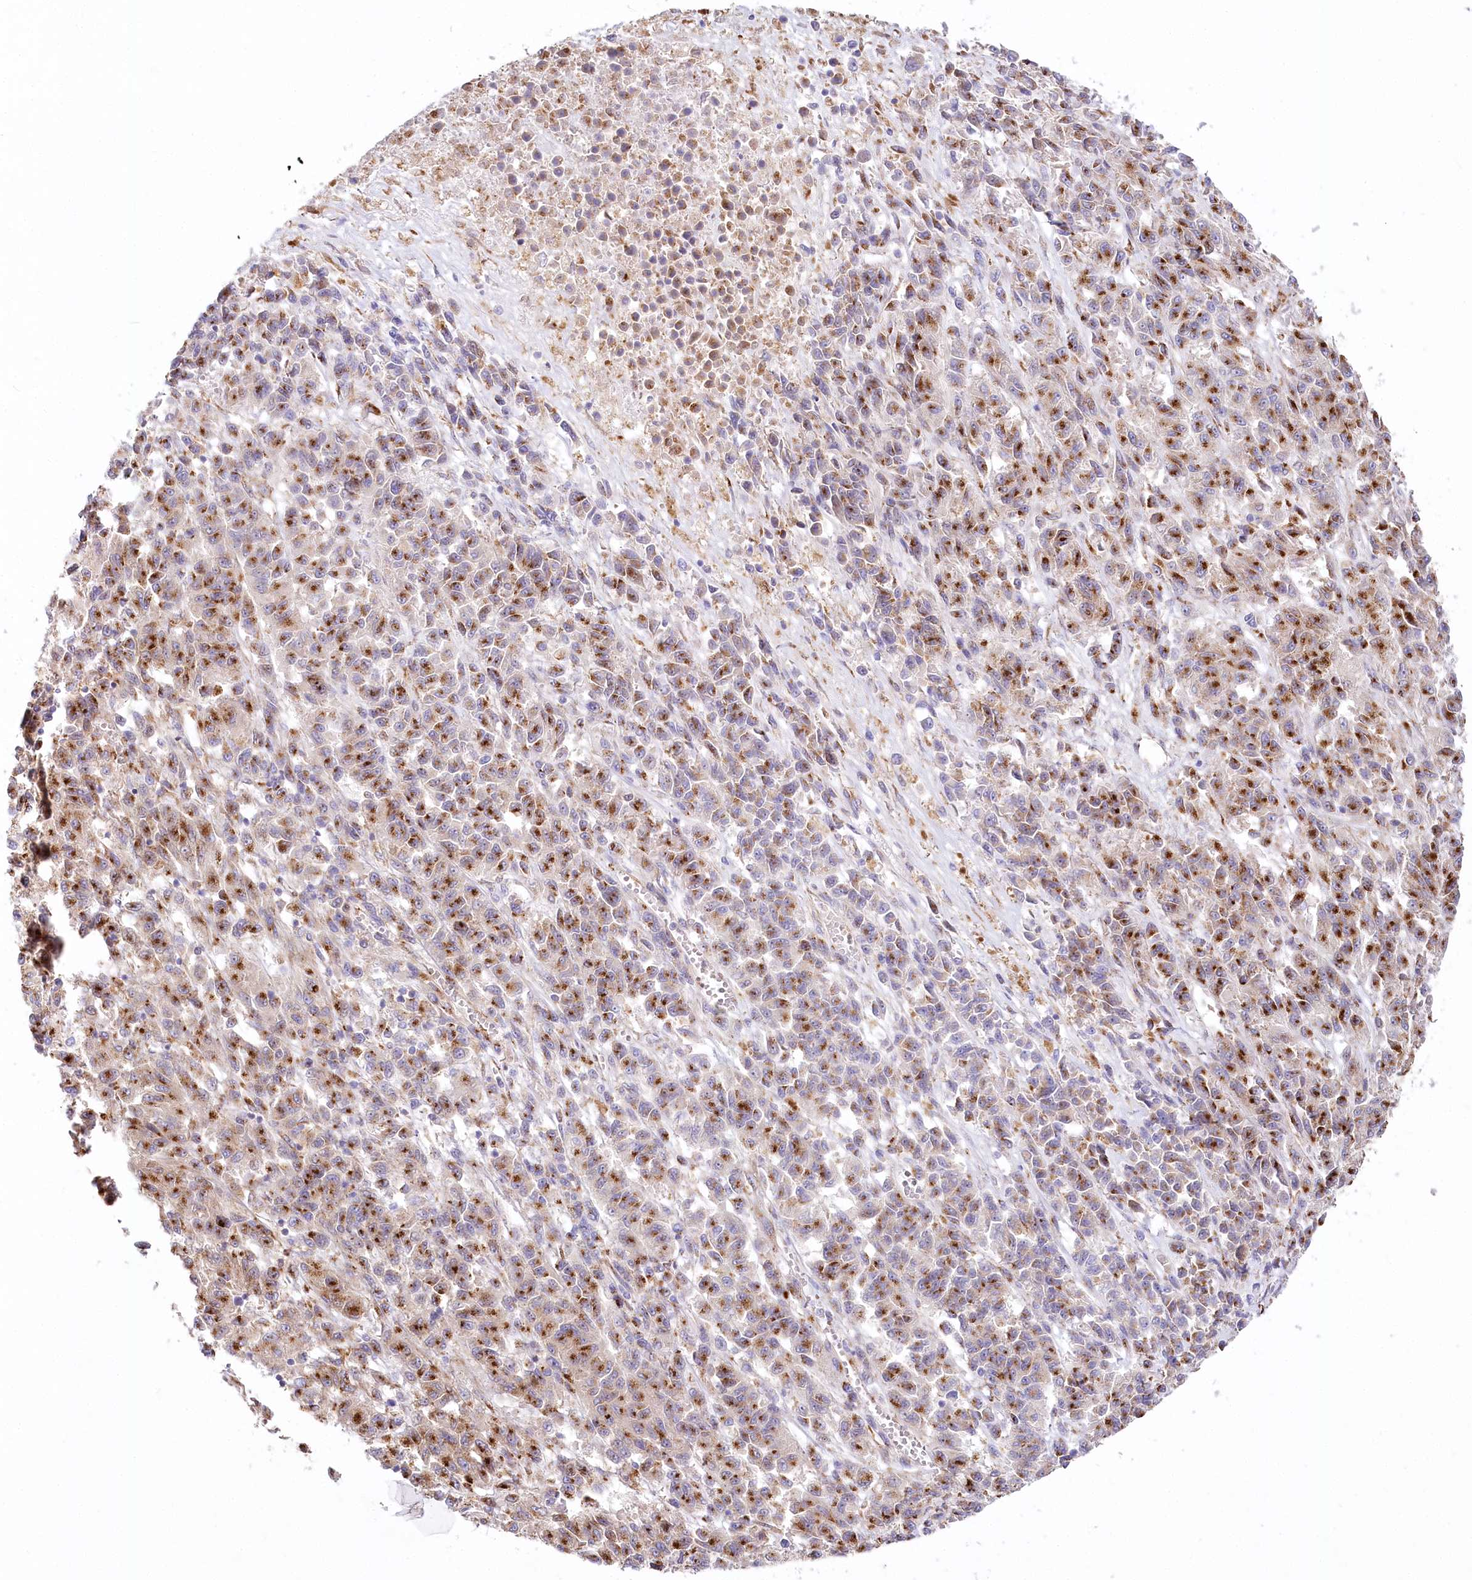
{"staining": {"intensity": "strong", "quantity": ">75%", "location": "cytoplasmic/membranous"}, "tissue": "melanoma", "cell_type": "Tumor cells", "image_type": "cancer", "snomed": [{"axis": "morphology", "description": "Malignant melanoma, Metastatic site"}, {"axis": "topography", "description": "Lung"}], "caption": "Strong cytoplasmic/membranous protein expression is present in approximately >75% of tumor cells in melanoma.", "gene": "ABRAXAS2", "patient": {"sex": "male", "age": 64}}